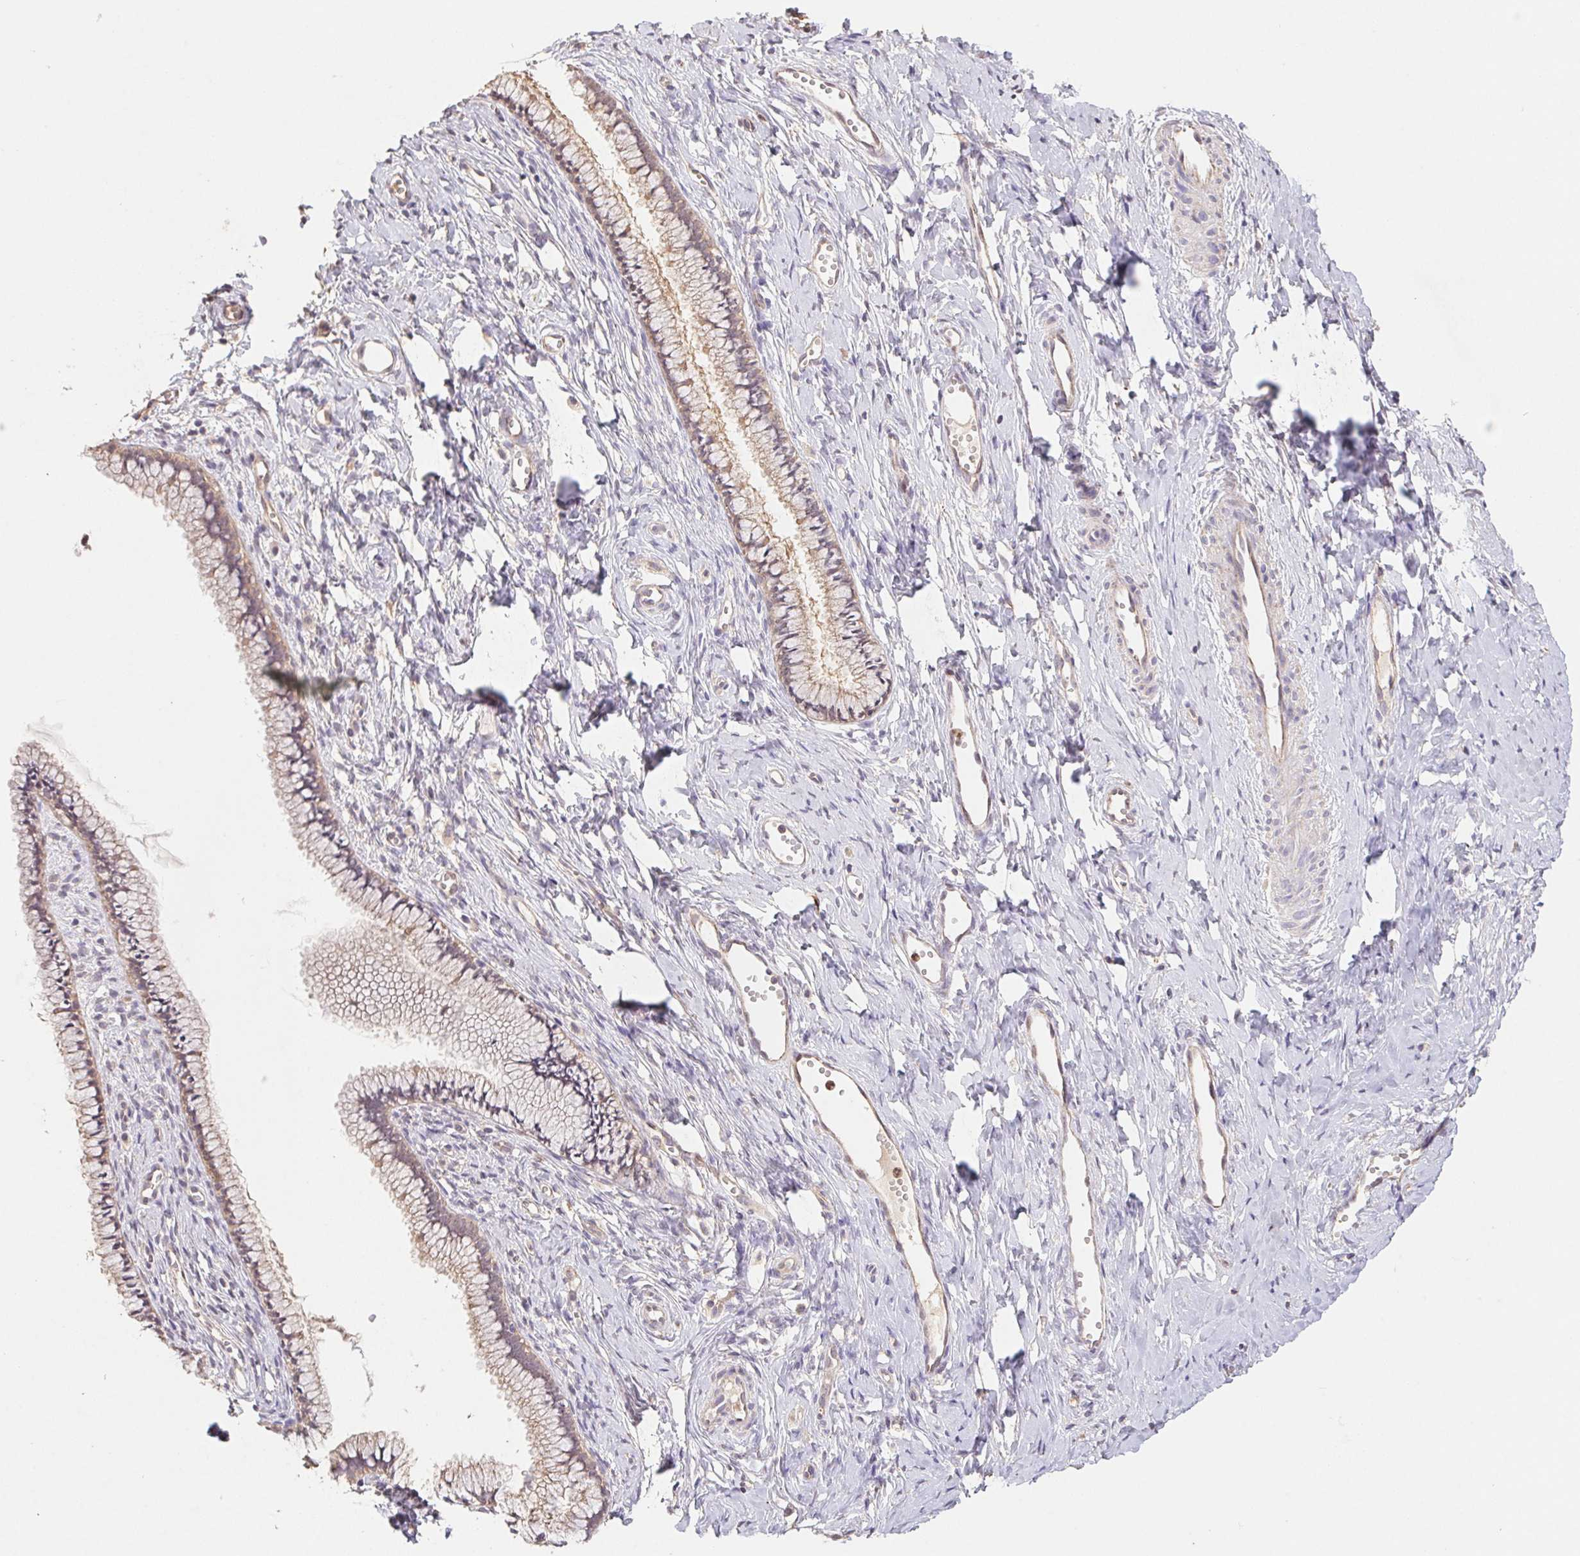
{"staining": {"intensity": "weak", "quantity": ">75%", "location": "cytoplasmic/membranous"}, "tissue": "cervix", "cell_type": "Glandular cells", "image_type": "normal", "snomed": [{"axis": "morphology", "description": "Normal tissue, NOS"}, {"axis": "topography", "description": "Cervix"}], "caption": "This photomicrograph reveals immunohistochemistry staining of unremarkable cervix, with low weak cytoplasmic/membranous expression in about >75% of glandular cells.", "gene": "RAB11A", "patient": {"sex": "female", "age": 40}}